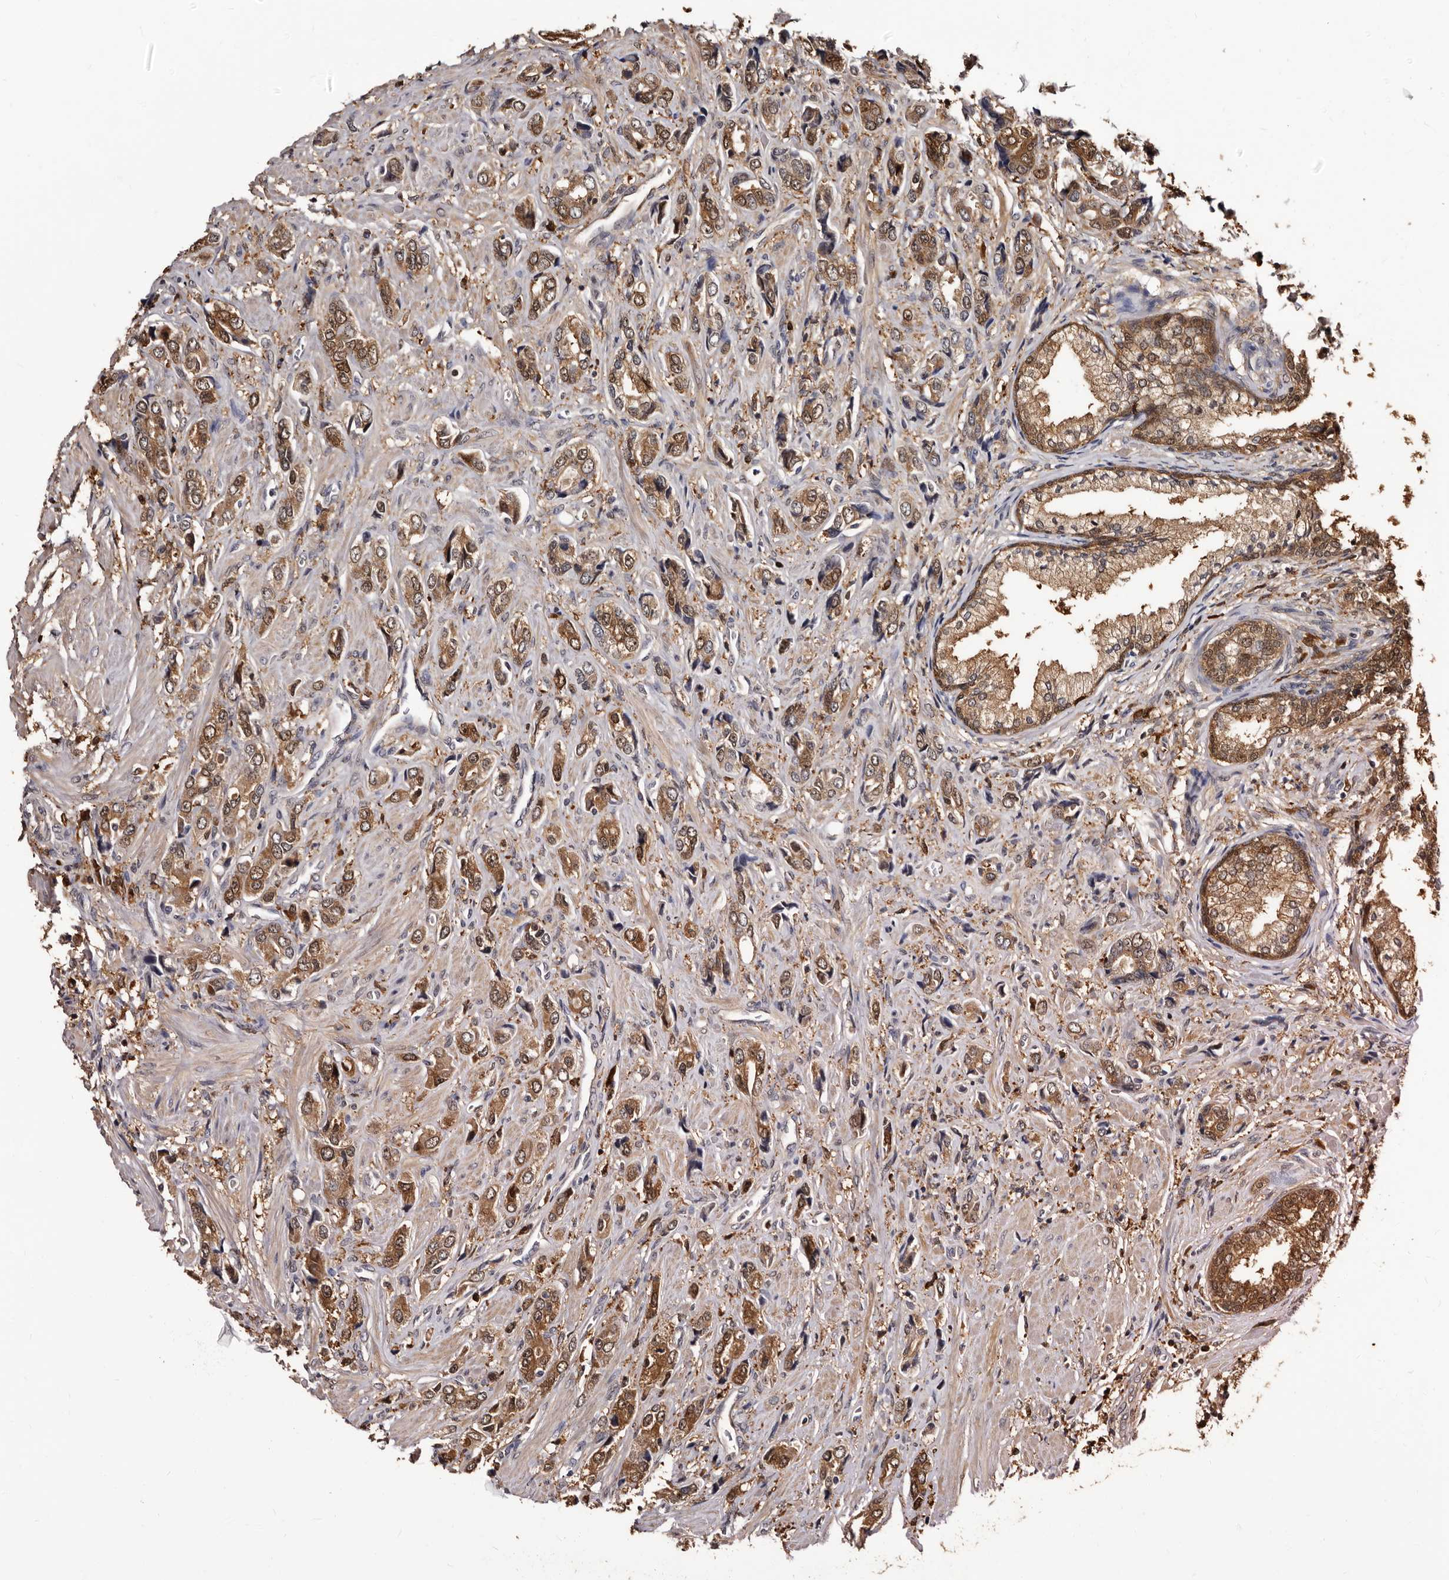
{"staining": {"intensity": "moderate", "quantity": ">75%", "location": "cytoplasmic/membranous,nuclear"}, "tissue": "prostate cancer", "cell_type": "Tumor cells", "image_type": "cancer", "snomed": [{"axis": "morphology", "description": "Adenocarcinoma, High grade"}, {"axis": "topography", "description": "Prostate"}], "caption": "Human prostate adenocarcinoma (high-grade) stained for a protein (brown) reveals moderate cytoplasmic/membranous and nuclear positive expression in approximately >75% of tumor cells.", "gene": "DNPH1", "patient": {"sex": "male", "age": 61}}